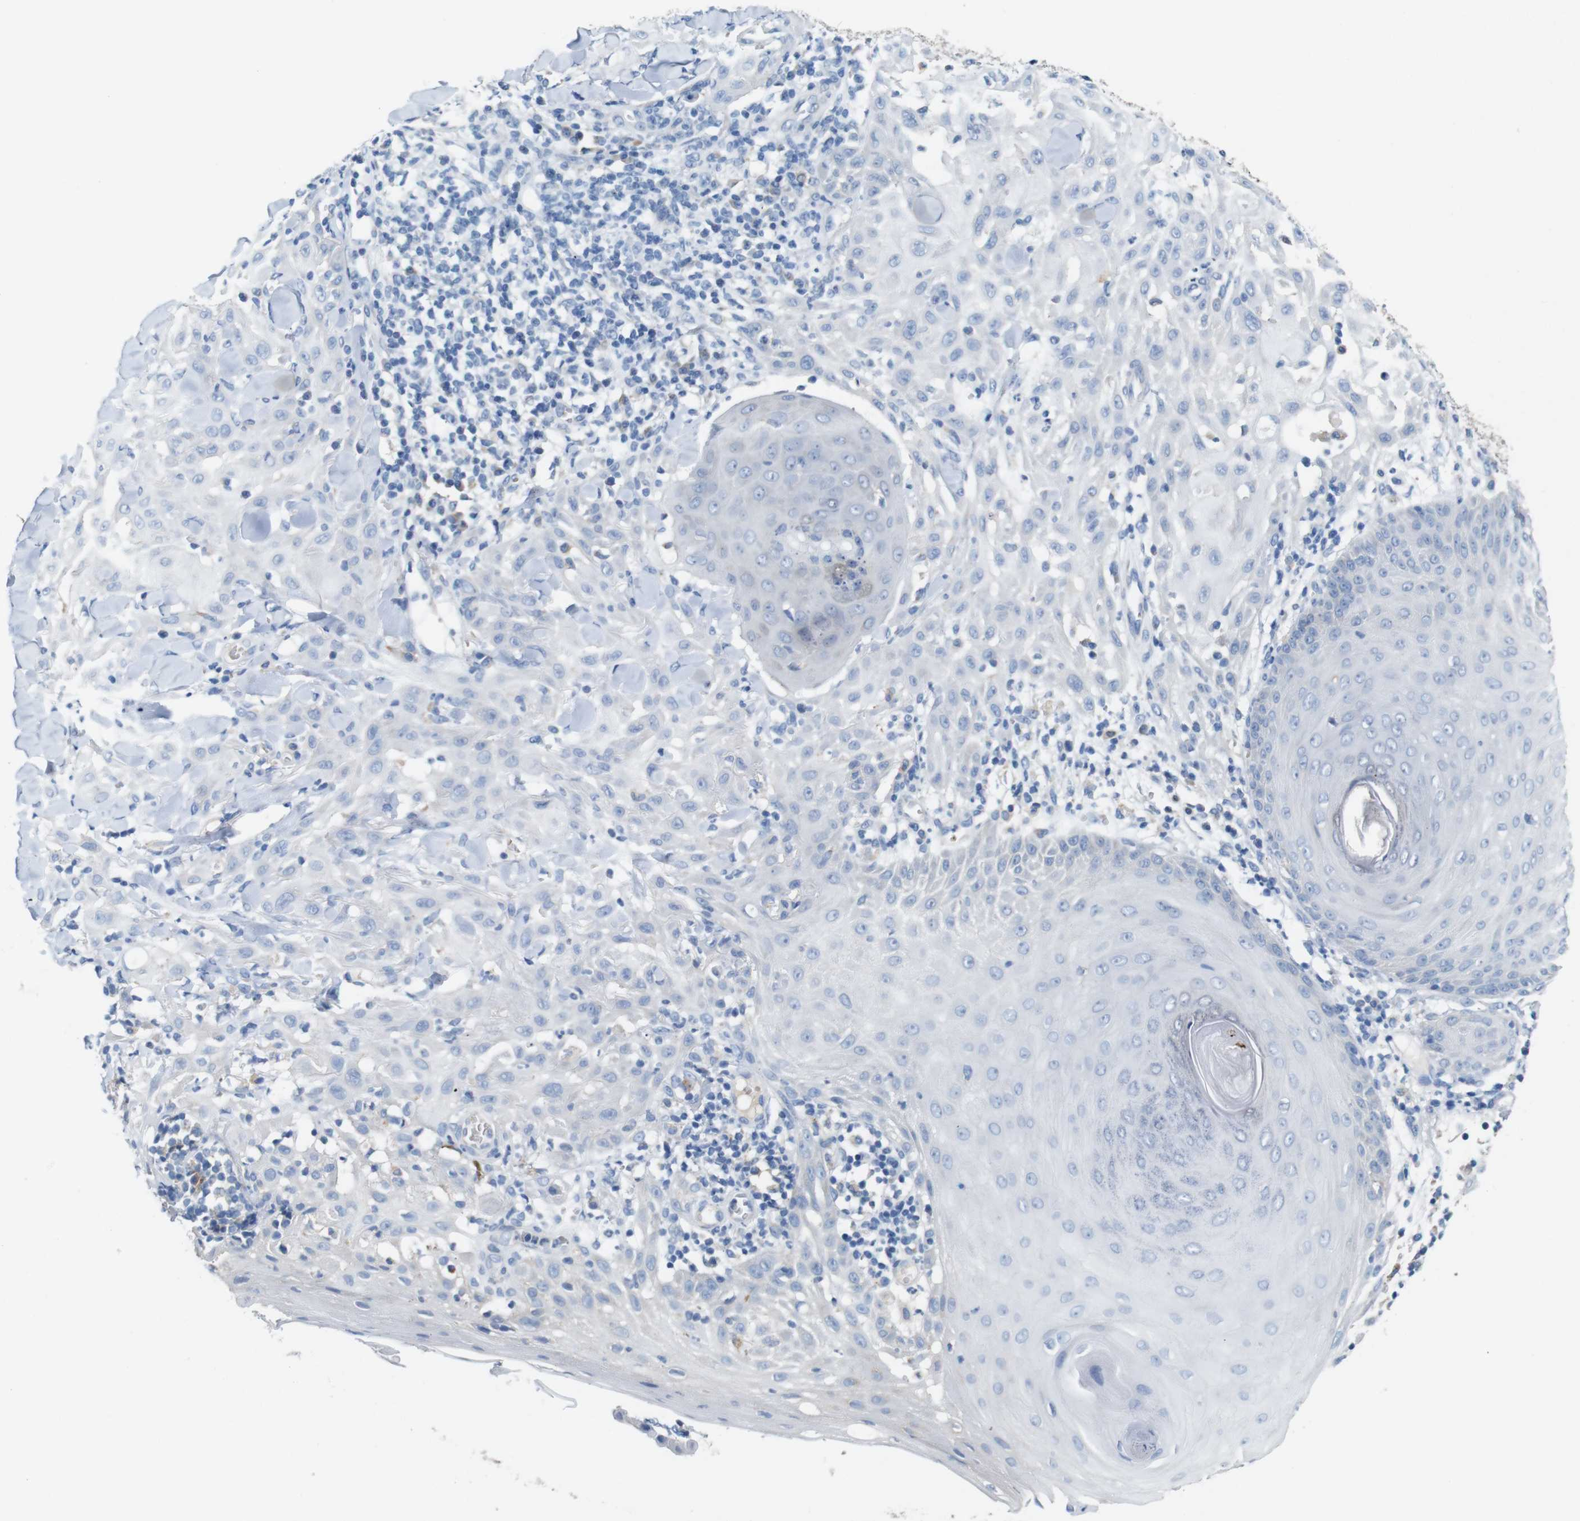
{"staining": {"intensity": "negative", "quantity": "none", "location": "none"}, "tissue": "skin cancer", "cell_type": "Tumor cells", "image_type": "cancer", "snomed": [{"axis": "morphology", "description": "Squamous cell carcinoma, NOS"}, {"axis": "topography", "description": "Skin"}], "caption": "DAB (3,3'-diaminobenzidine) immunohistochemical staining of squamous cell carcinoma (skin) reveals no significant expression in tumor cells.", "gene": "IGSF8", "patient": {"sex": "male", "age": 24}}